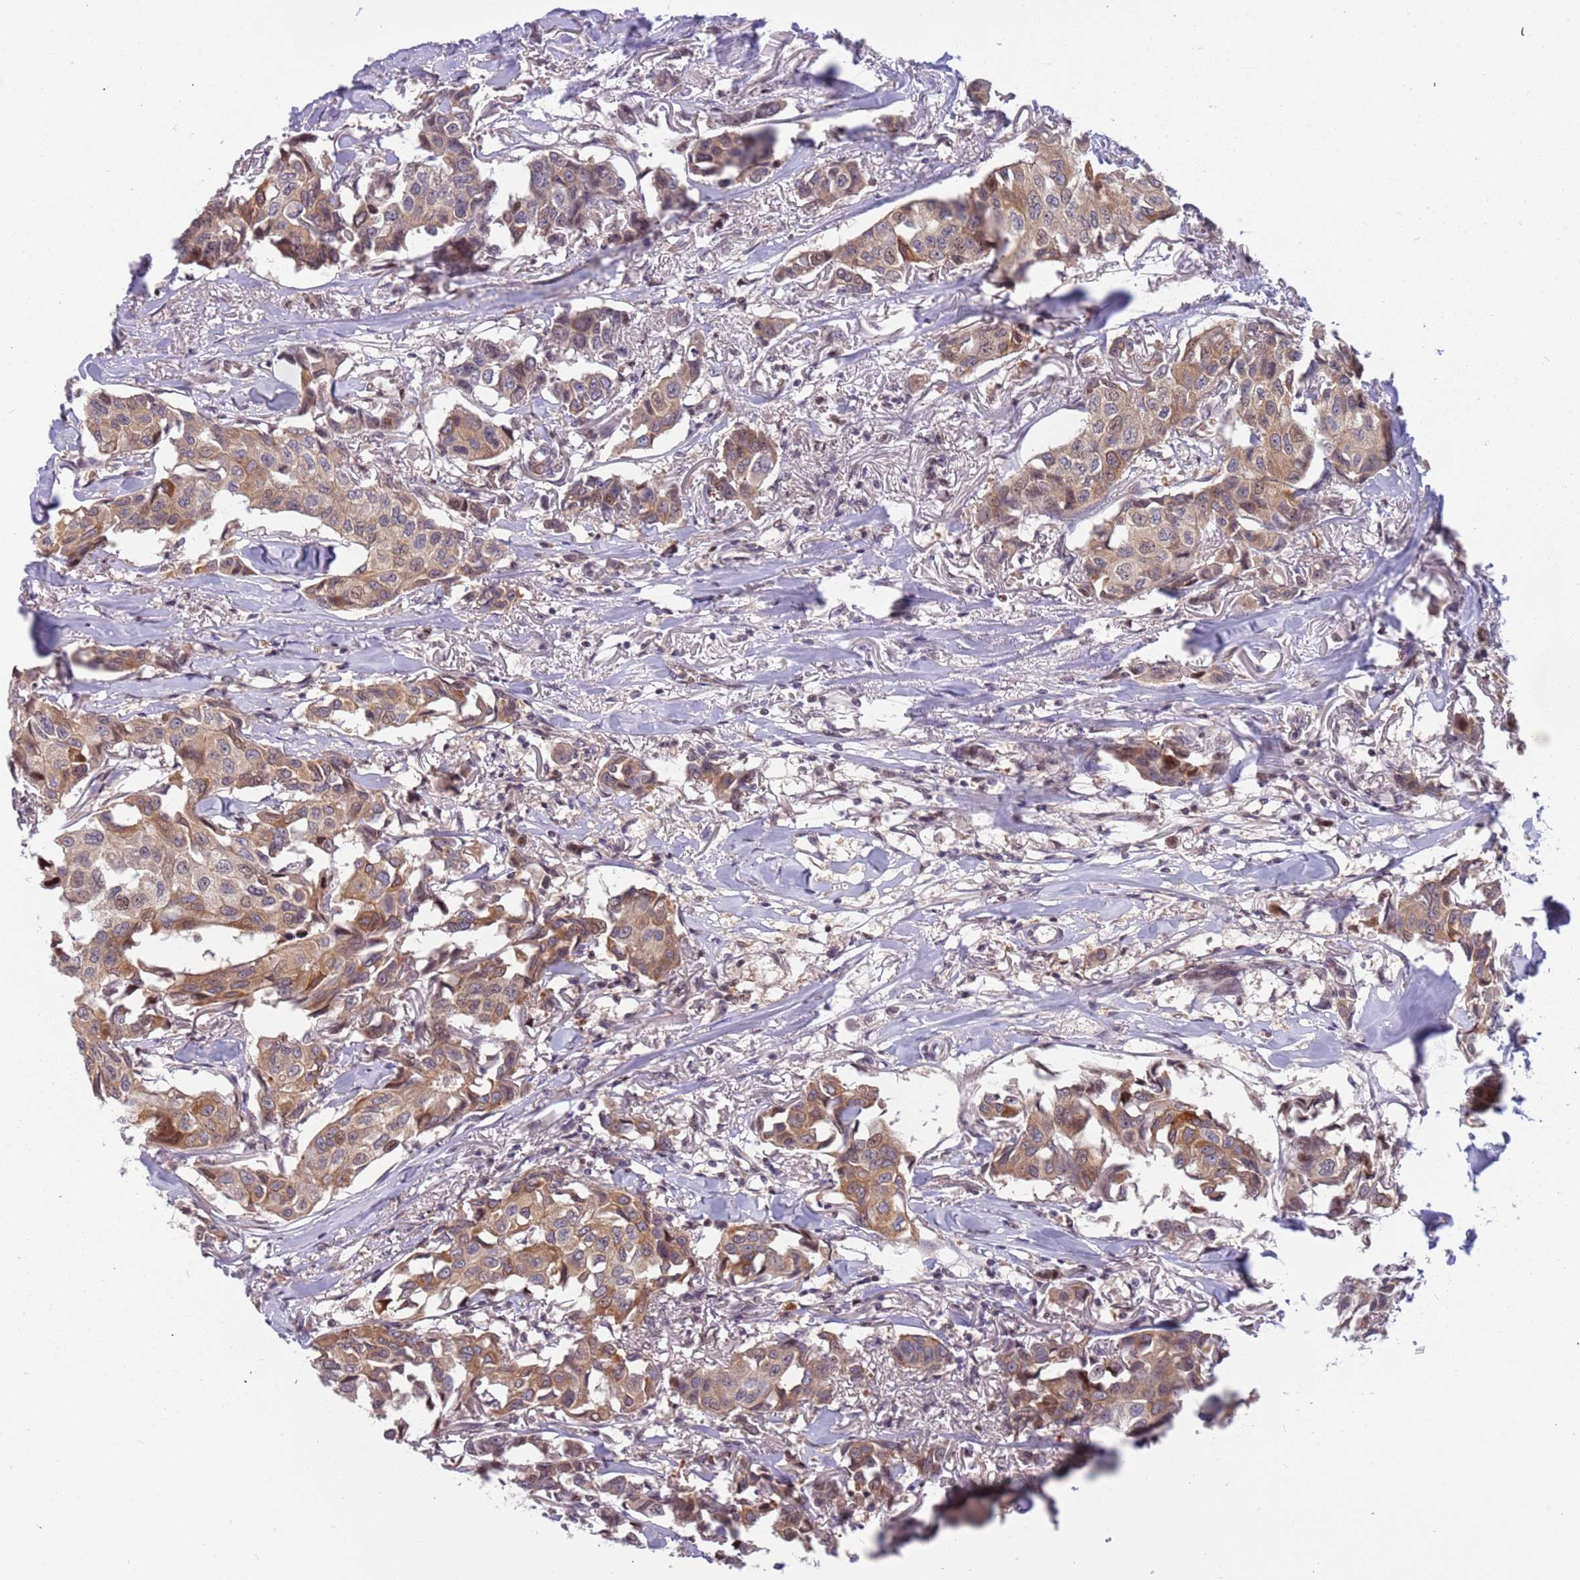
{"staining": {"intensity": "moderate", "quantity": ">75%", "location": "cytoplasmic/membranous"}, "tissue": "breast cancer", "cell_type": "Tumor cells", "image_type": "cancer", "snomed": [{"axis": "morphology", "description": "Duct carcinoma"}, {"axis": "topography", "description": "Breast"}], "caption": "High-power microscopy captured an immunohistochemistry (IHC) micrograph of infiltrating ductal carcinoma (breast), revealing moderate cytoplasmic/membranous expression in about >75% of tumor cells. The protein of interest is stained brown, and the nuclei are stained in blue (DAB IHC with brightfield microscopy, high magnification).", "gene": "ARHGEF5", "patient": {"sex": "female", "age": 80}}